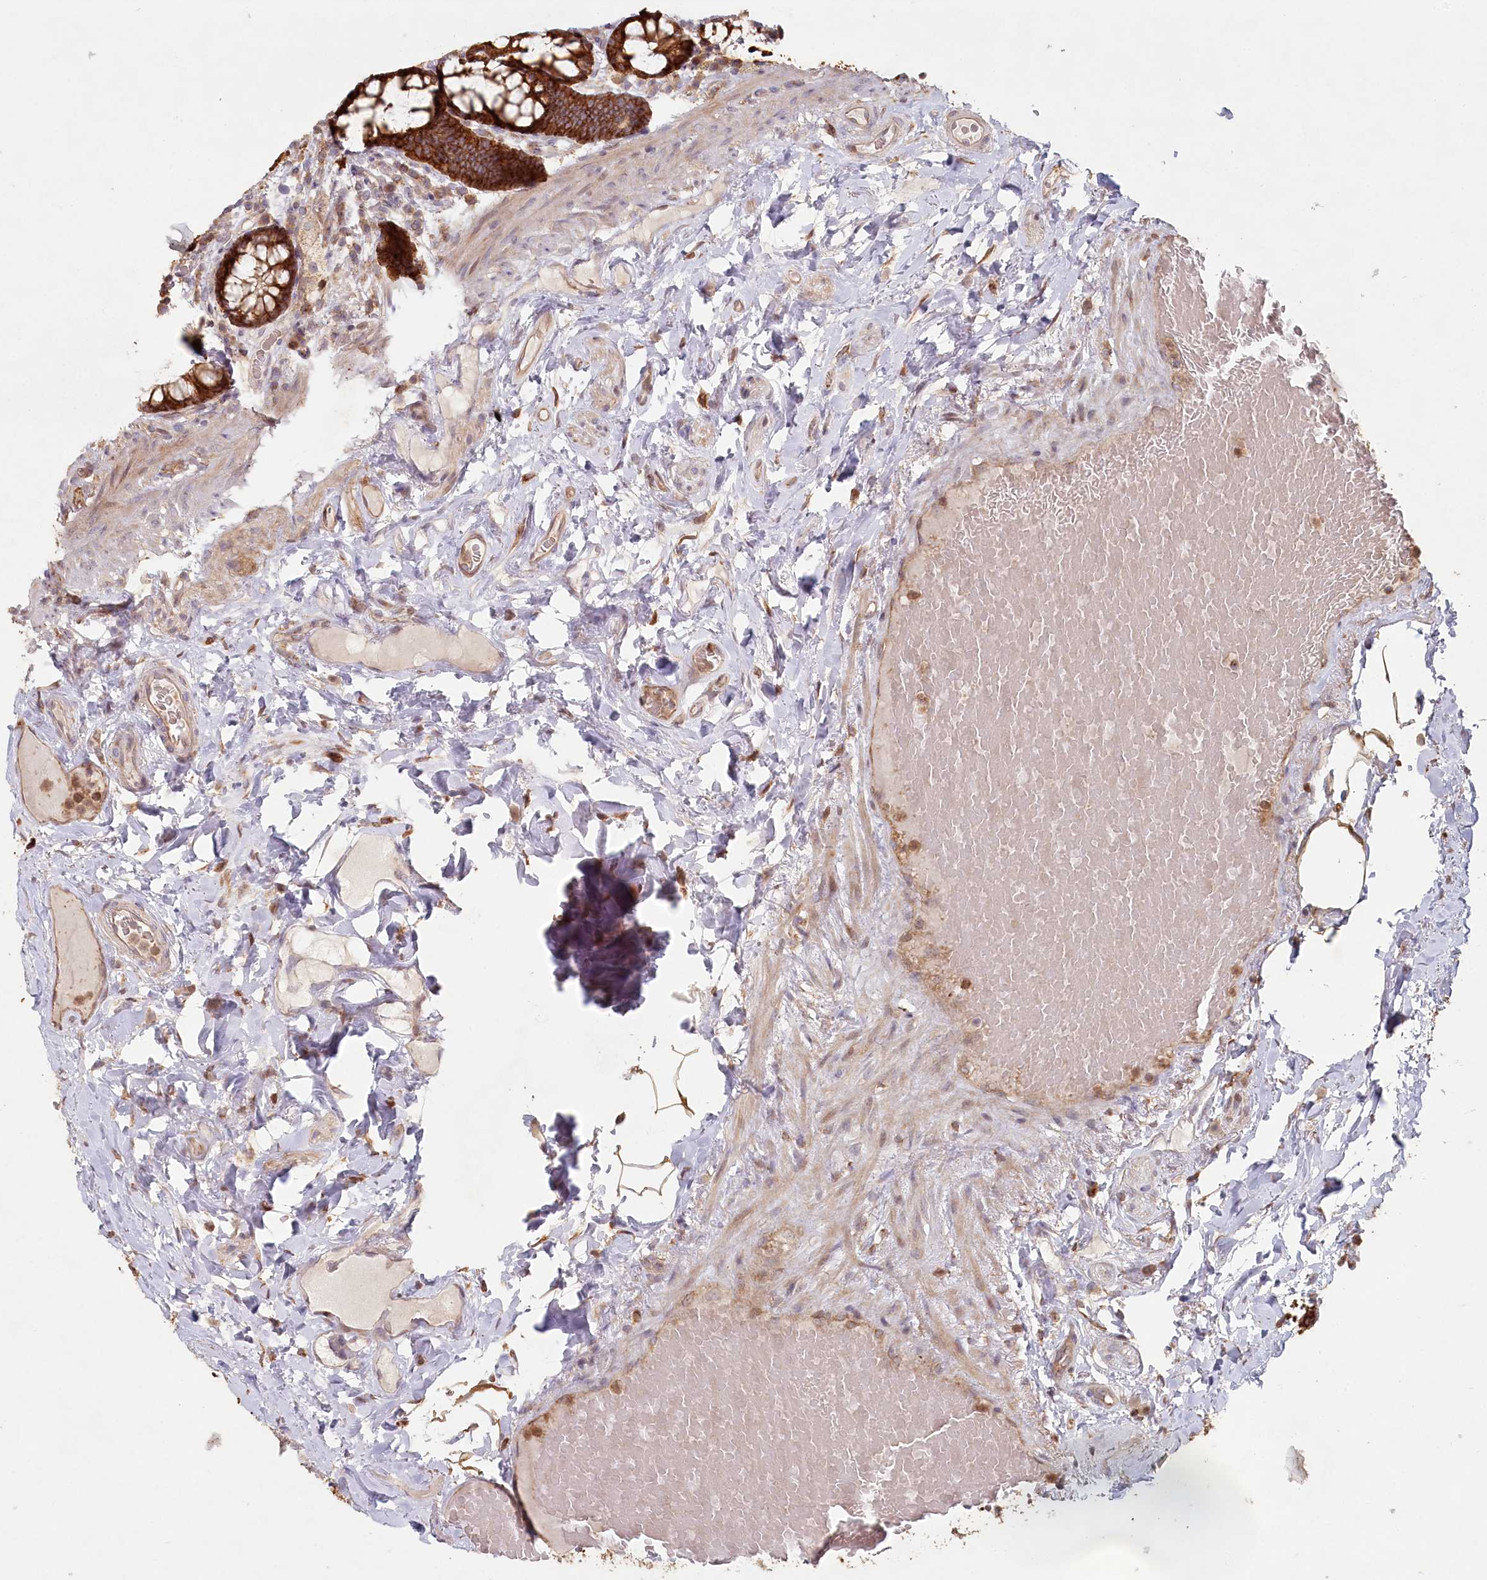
{"staining": {"intensity": "strong", "quantity": ">75%", "location": "cytoplasmic/membranous"}, "tissue": "rectum", "cell_type": "Glandular cells", "image_type": "normal", "snomed": [{"axis": "morphology", "description": "Normal tissue, NOS"}, {"axis": "topography", "description": "Rectum"}], "caption": "Immunohistochemical staining of normal human rectum displays strong cytoplasmic/membranous protein staining in approximately >75% of glandular cells.", "gene": "HAL", "patient": {"sex": "male", "age": 83}}